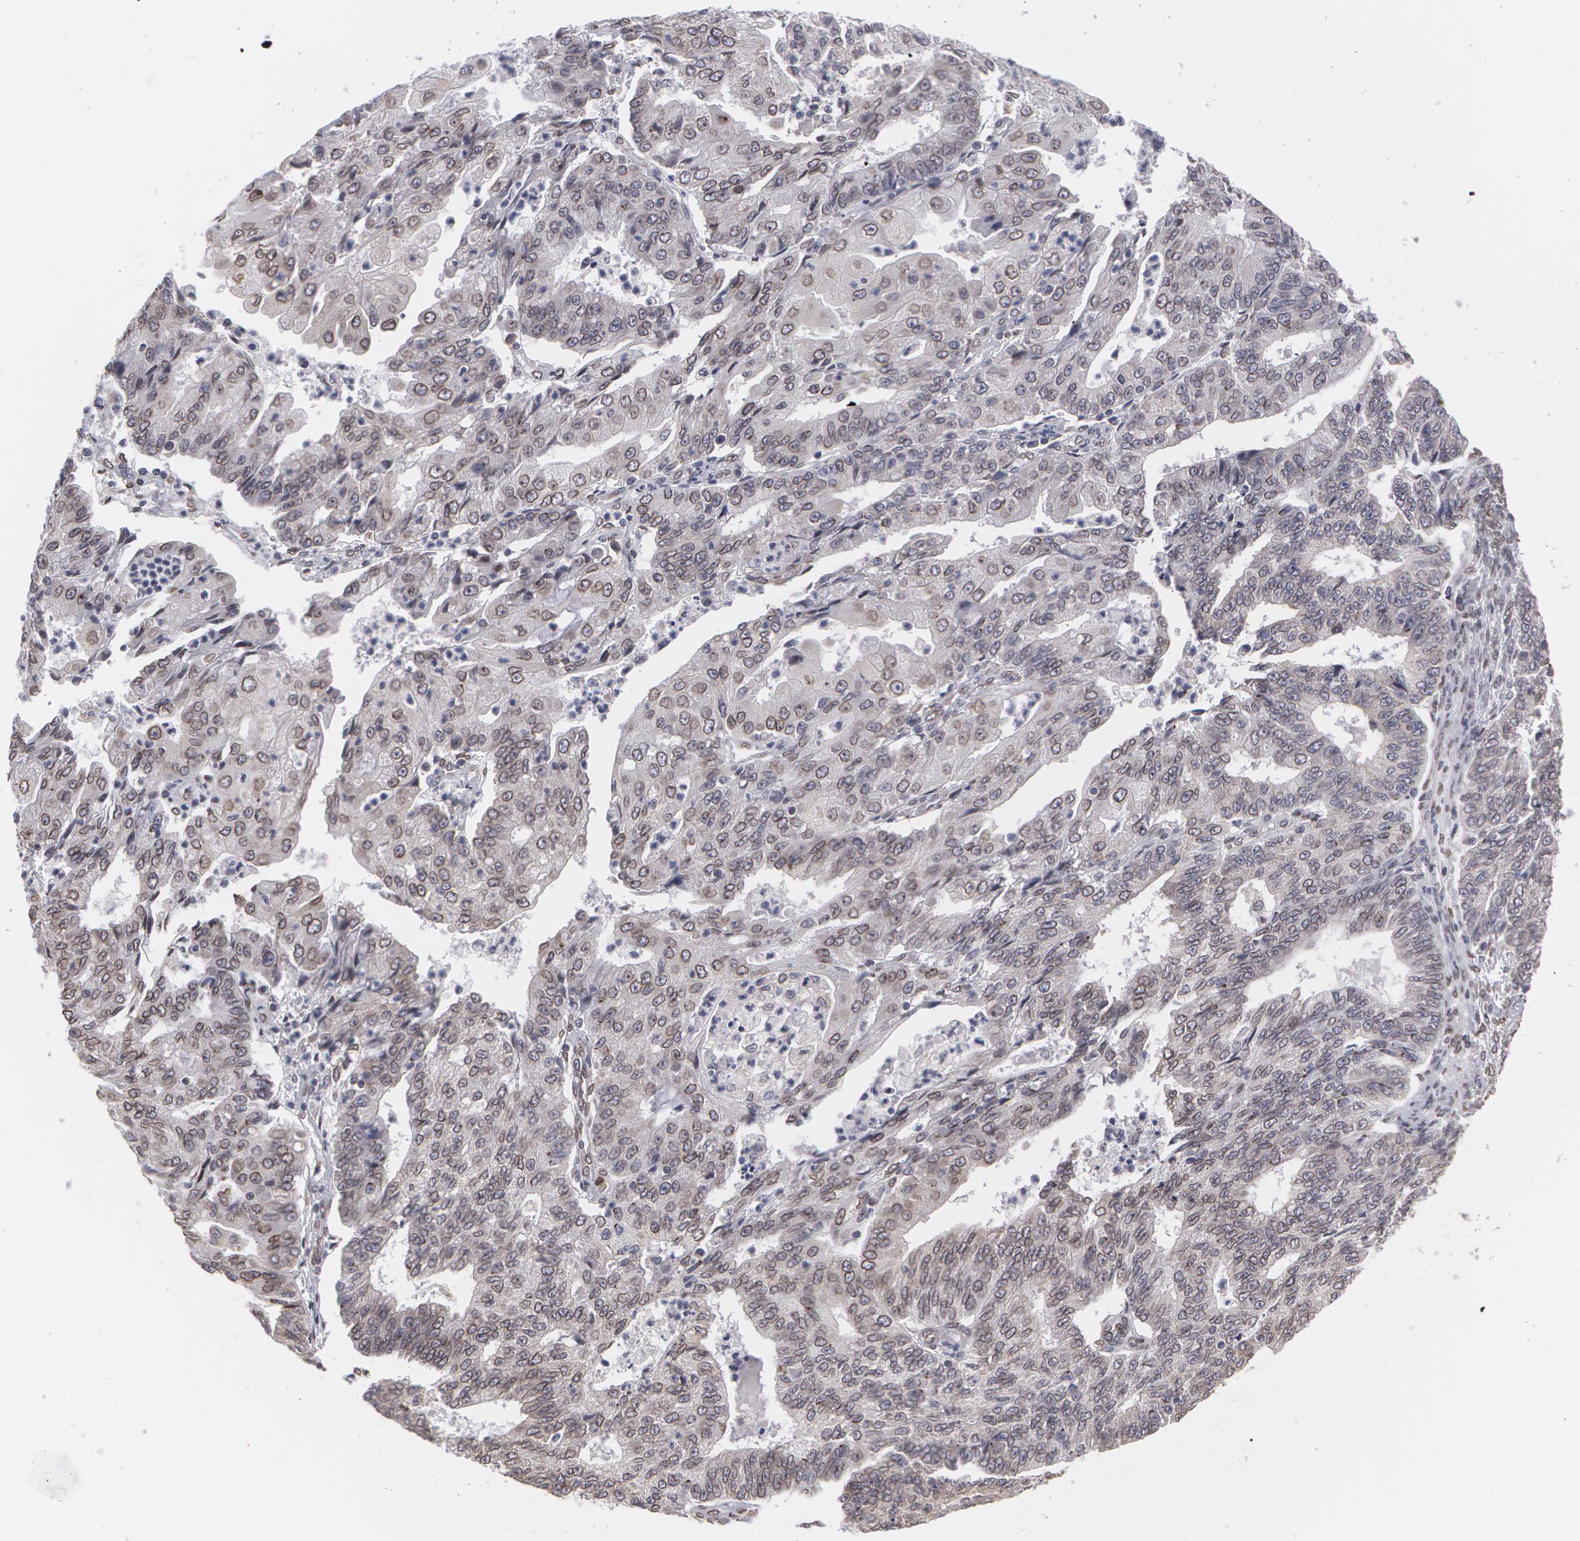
{"staining": {"intensity": "weak", "quantity": "<25%", "location": "nuclear"}, "tissue": "endometrial cancer", "cell_type": "Tumor cells", "image_type": "cancer", "snomed": [{"axis": "morphology", "description": "Adenocarcinoma, NOS"}, {"axis": "topography", "description": "Endometrium"}], "caption": "The image demonstrates no staining of tumor cells in endometrial cancer.", "gene": "EMD", "patient": {"sex": "female", "age": 56}}